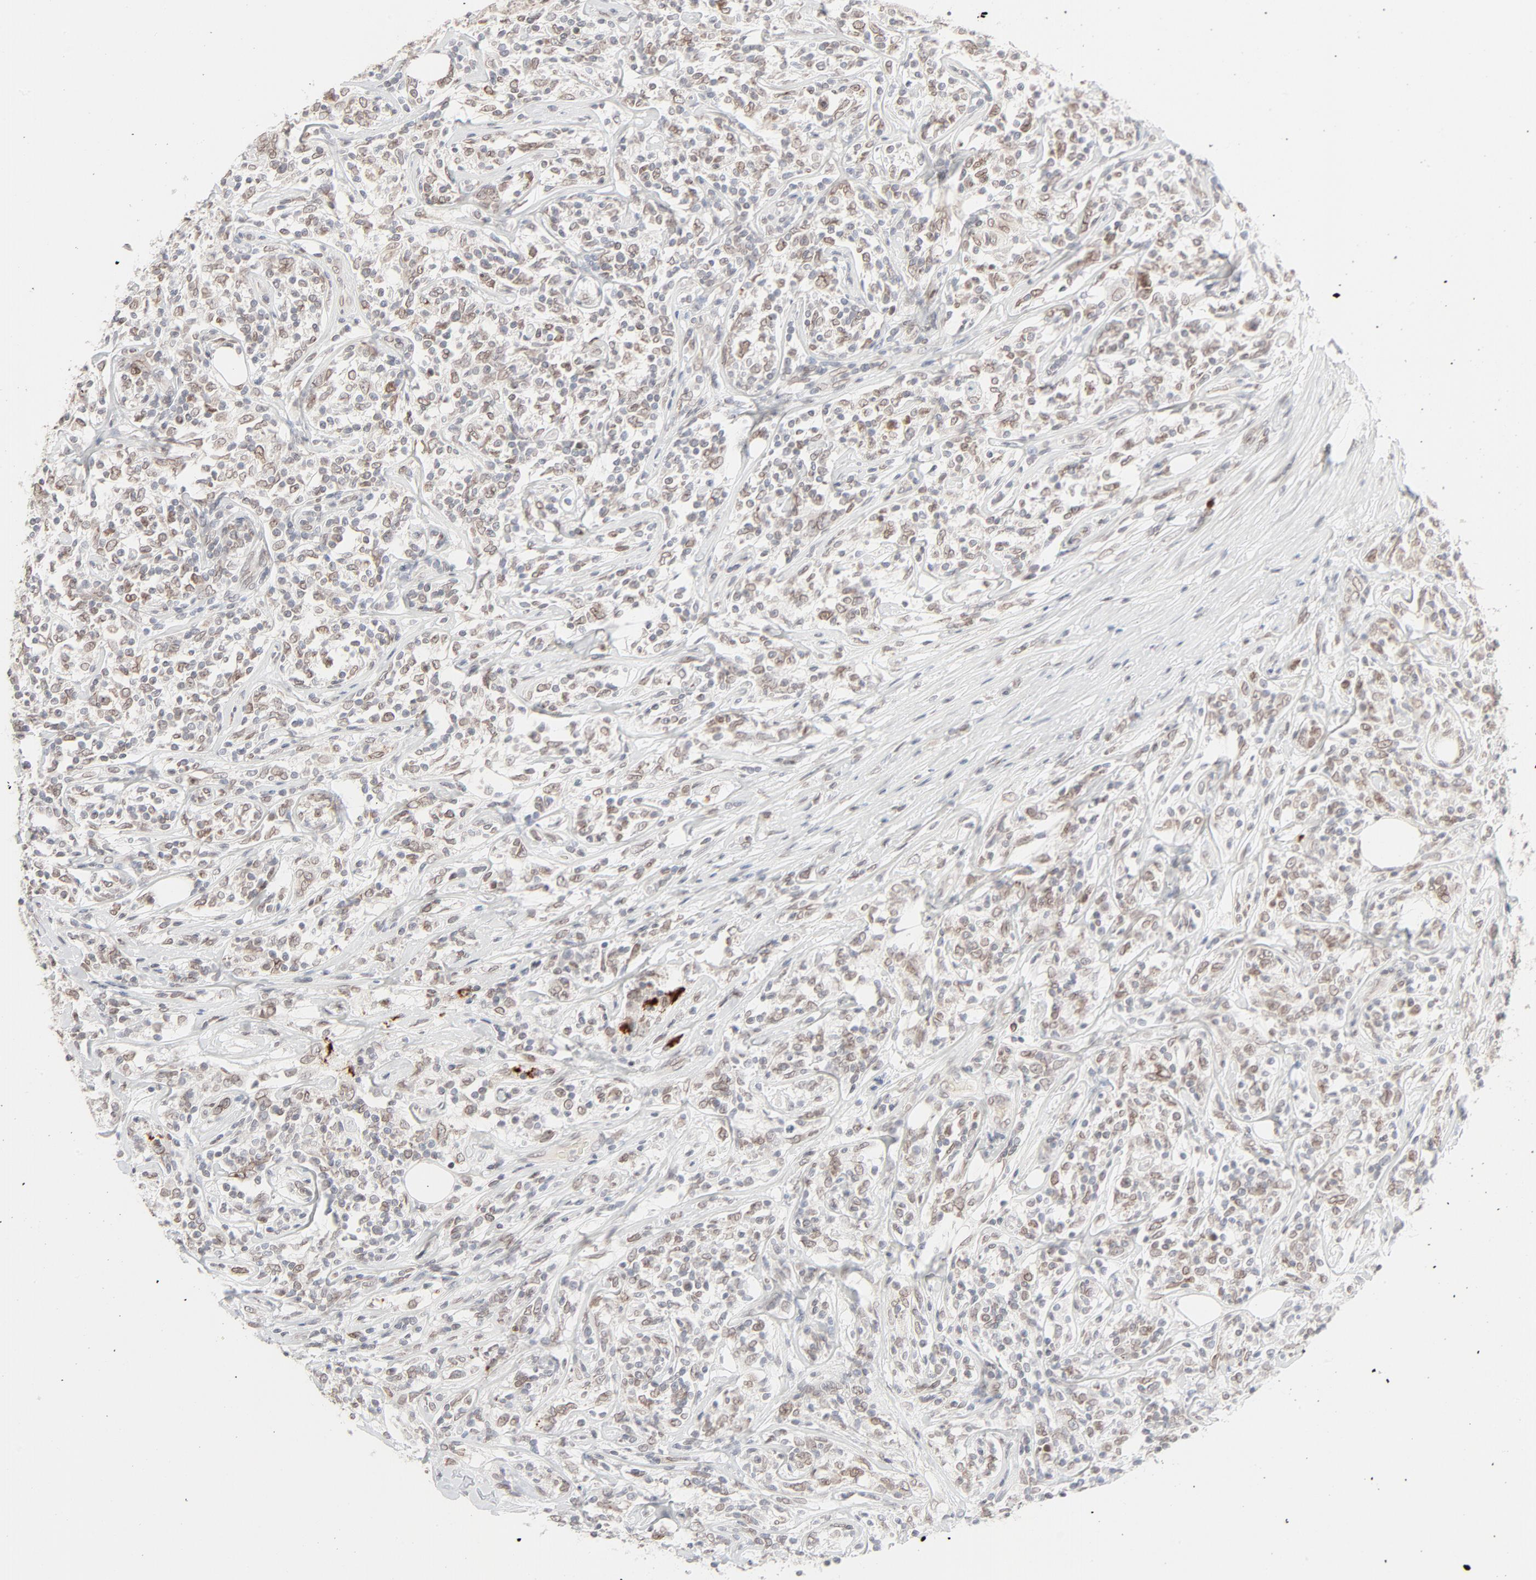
{"staining": {"intensity": "weak", "quantity": "<25%", "location": "cytoplasmic/membranous,nuclear"}, "tissue": "lymphoma", "cell_type": "Tumor cells", "image_type": "cancer", "snomed": [{"axis": "morphology", "description": "Malignant lymphoma, non-Hodgkin's type, High grade"}, {"axis": "topography", "description": "Lymph node"}], "caption": "High magnification brightfield microscopy of high-grade malignant lymphoma, non-Hodgkin's type stained with DAB (3,3'-diaminobenzidine) (brown) and counterstained with hematoxylin (blue): tumor cells show no significant staining.", "gene": "MAD1L1", "patient": {"sex": "female", "age": 84}}